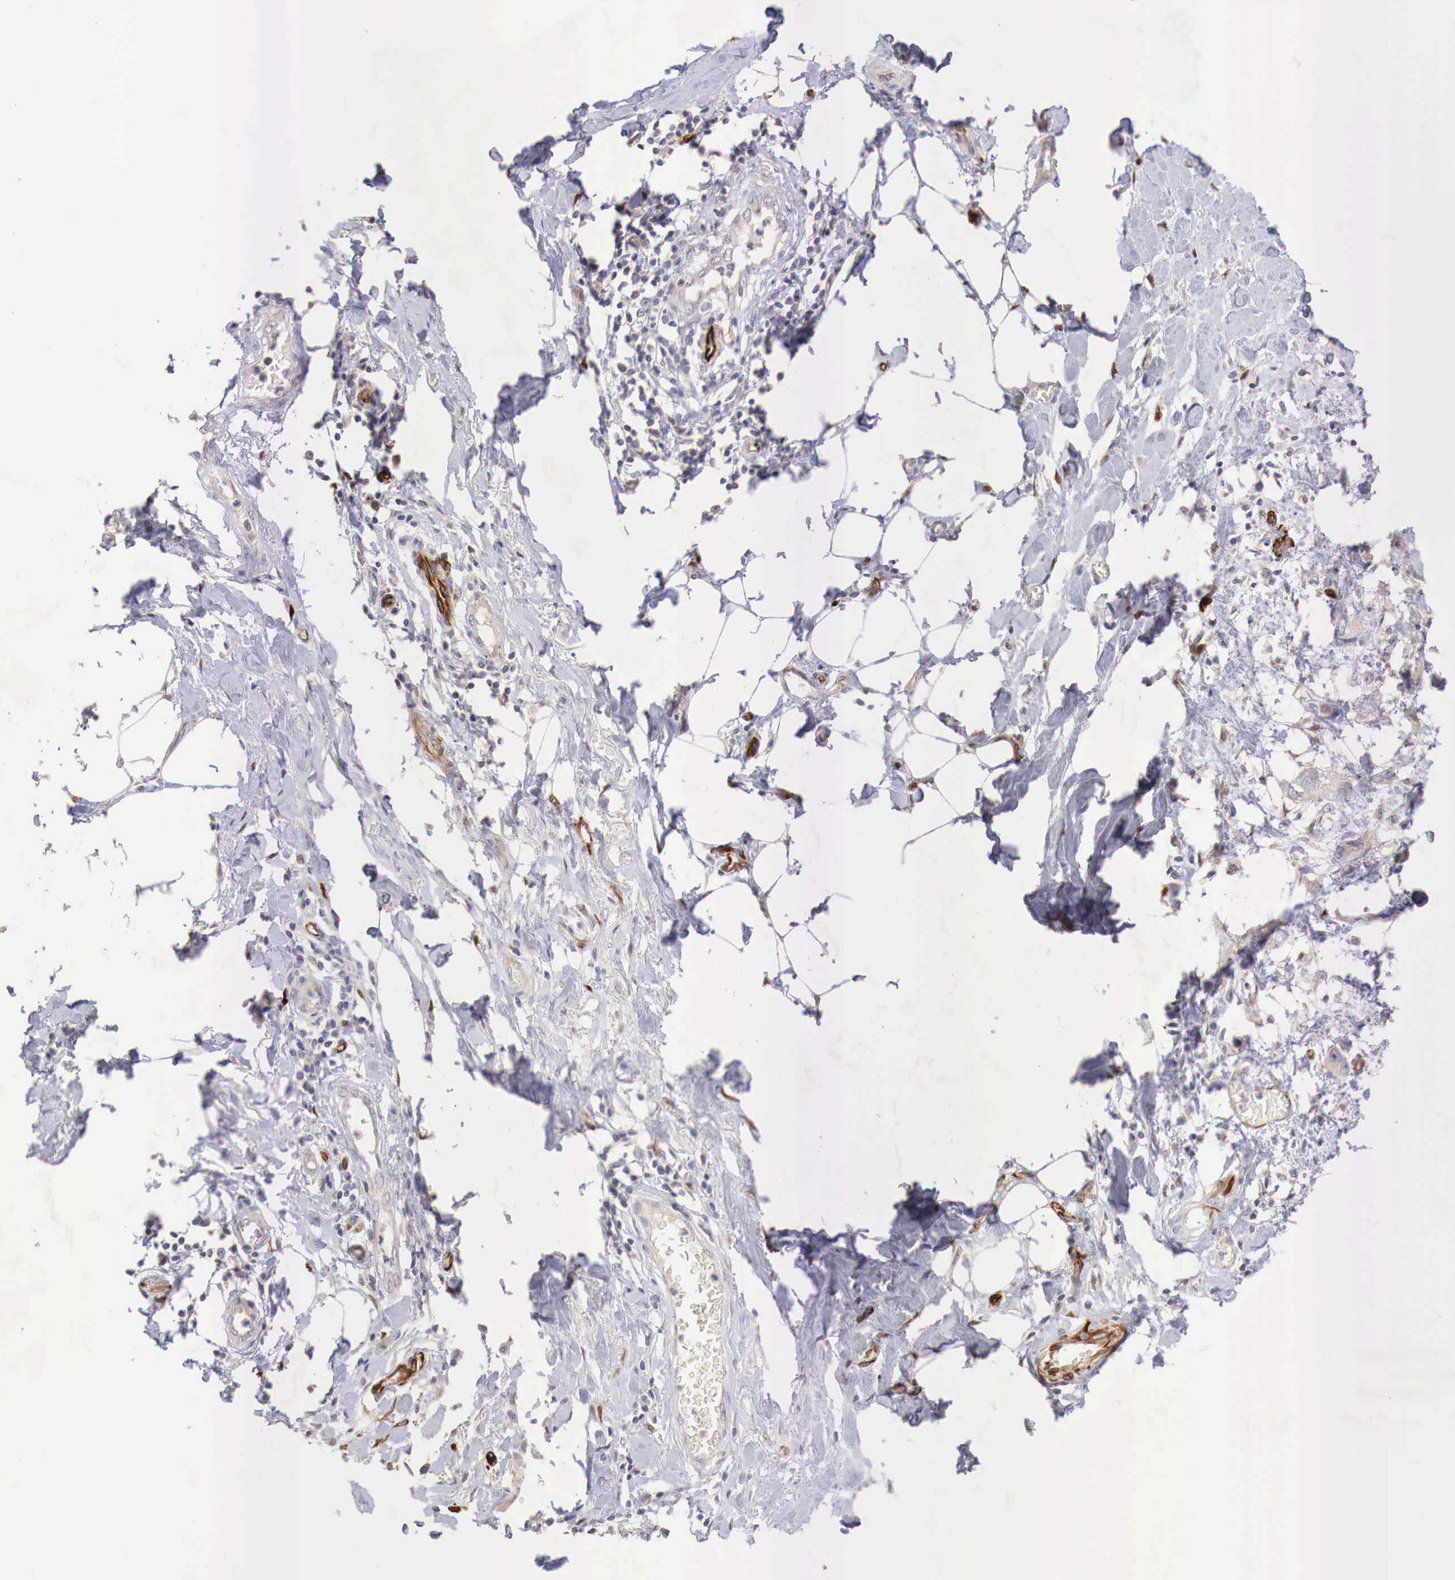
{"staining": {"intensity": "negative", "quantity": "none", "location": "none"}, "tissue": "stomach cancer", "cell_type": "Tumor cells", "image_type": "cancer", "snomed": [{"axis": "morphology", "description": "Adenocarcinoma, NOS"}, {"axis": "topography", "description": "Stomach, upper"}], "caption": "This micrograph is of stomach adenocarcinoma stained with immunohistochemistry to label a protein in brown with the nuclei are counter-stained blue. There is no staining in tumor cells.", "gene": "WT1", "patient": {"sex": "male", "age": 47}}